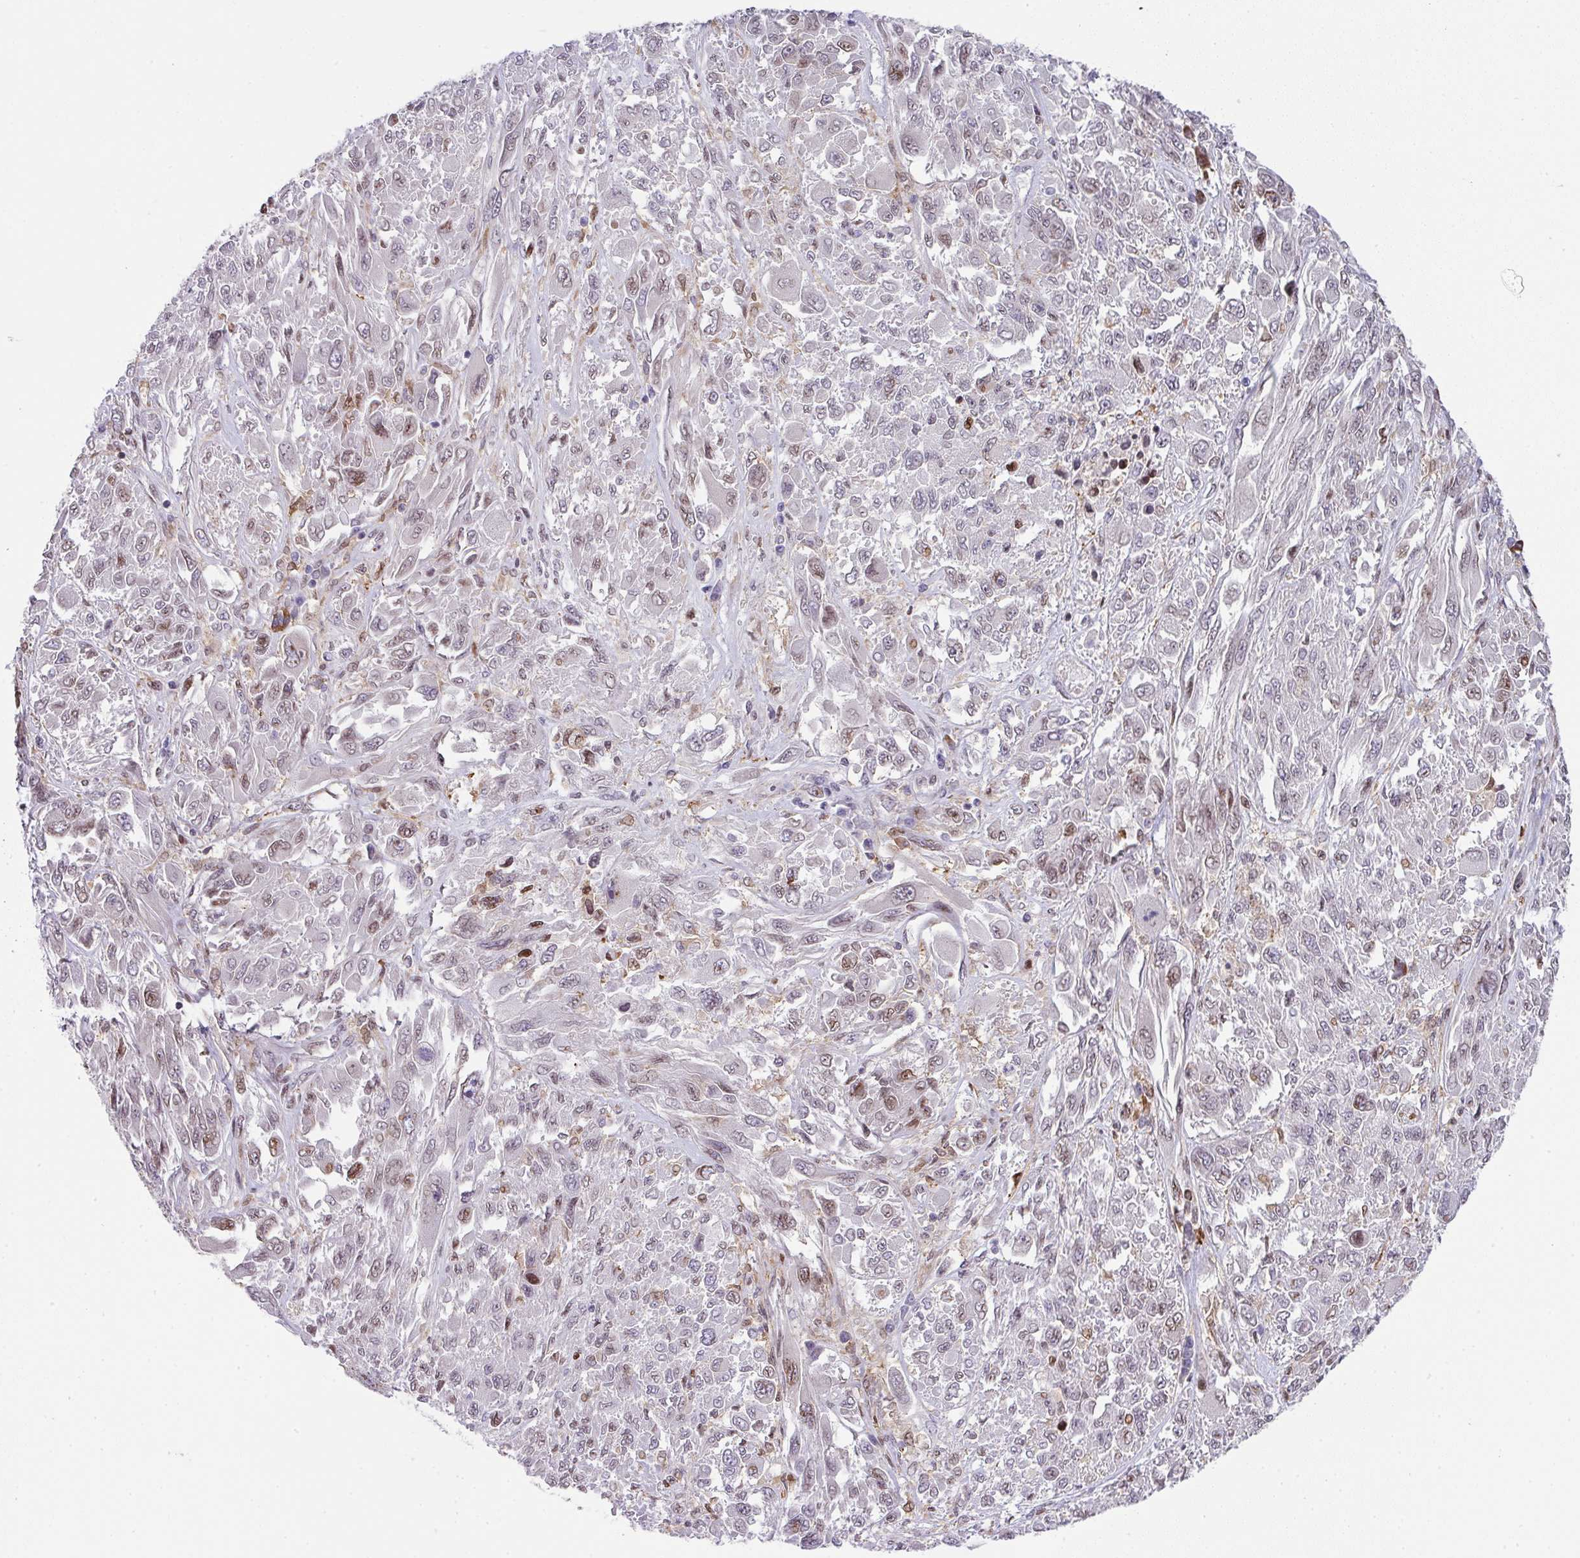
{"staining": {"intensity": "moderate", "quantity": "<25%", "location": "nuclear"}, "tissue": "melanoma", "cell_type": "Tumor cells", "image_type": "cancer", "snomed": [{"axis": "morphology", "description": "Malignant melanoma, NOS"}, {"axis": "topography", "description": "Skin"}], "caption": "Melanoma stained with a brown dye shows moderate nuclear positive staining in approximately <25% of tumor cells.", "gene": "PLK1", "patient": {"sex": "female", "age": 91}}